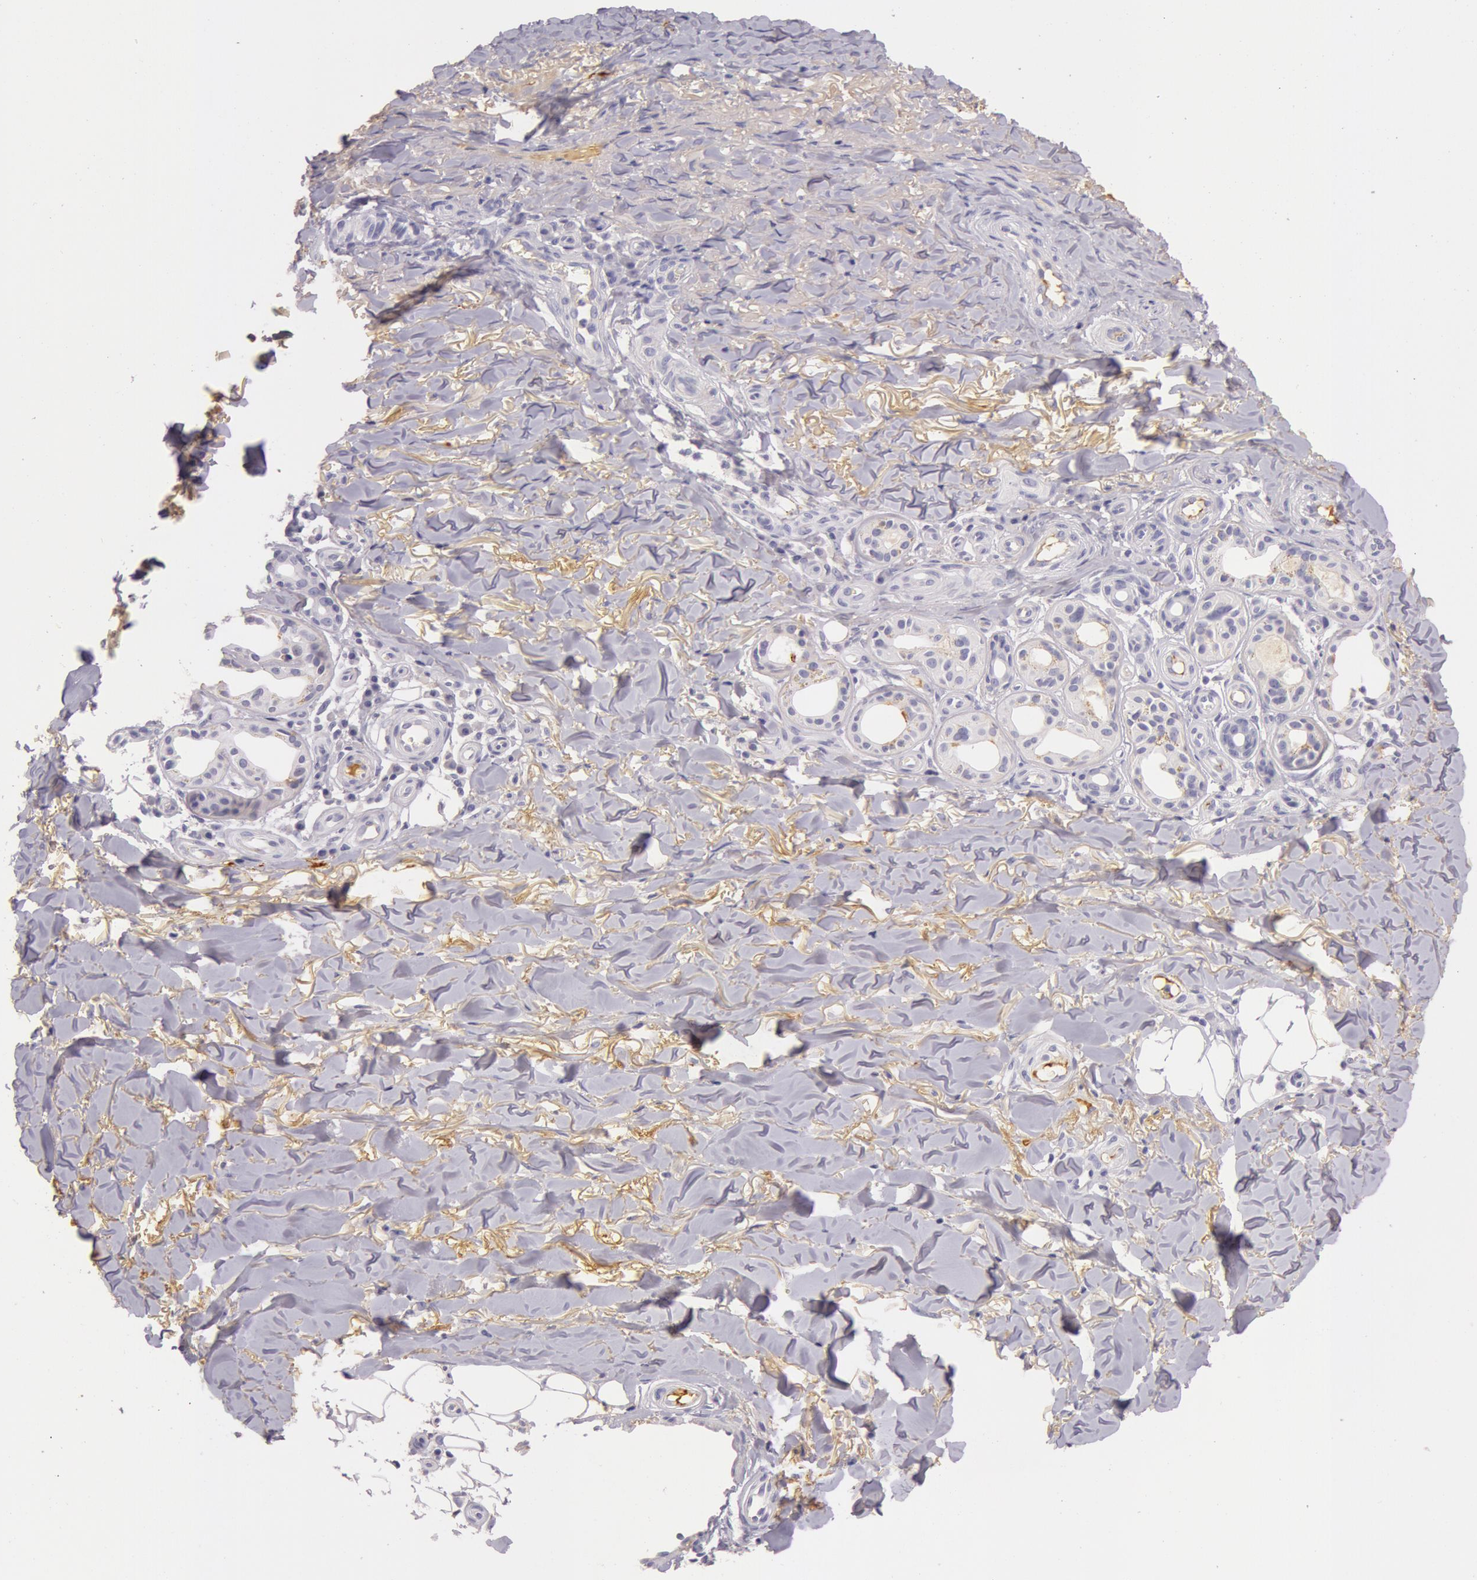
{"staining": {"intensity": "negative", "quantity": "none", "location": "none"}, "tissue": "skin cancer", "cell_type": "Tumor cells", "image_type": "cancer", "snomed": [{"axis": "morphology", "description": "Basal cell carcinoma"}, {"axis": "topography", "description": "Skin"}], "caption": "Protein analysis of skin cancer displays no significant positivity in tumor cells. (DAB immunohistochemistry (IHC) visualized using brightfield microscopy, high magnification).", "gene": "C4BPA", "patient": {"sex": "male", "age": 81}}